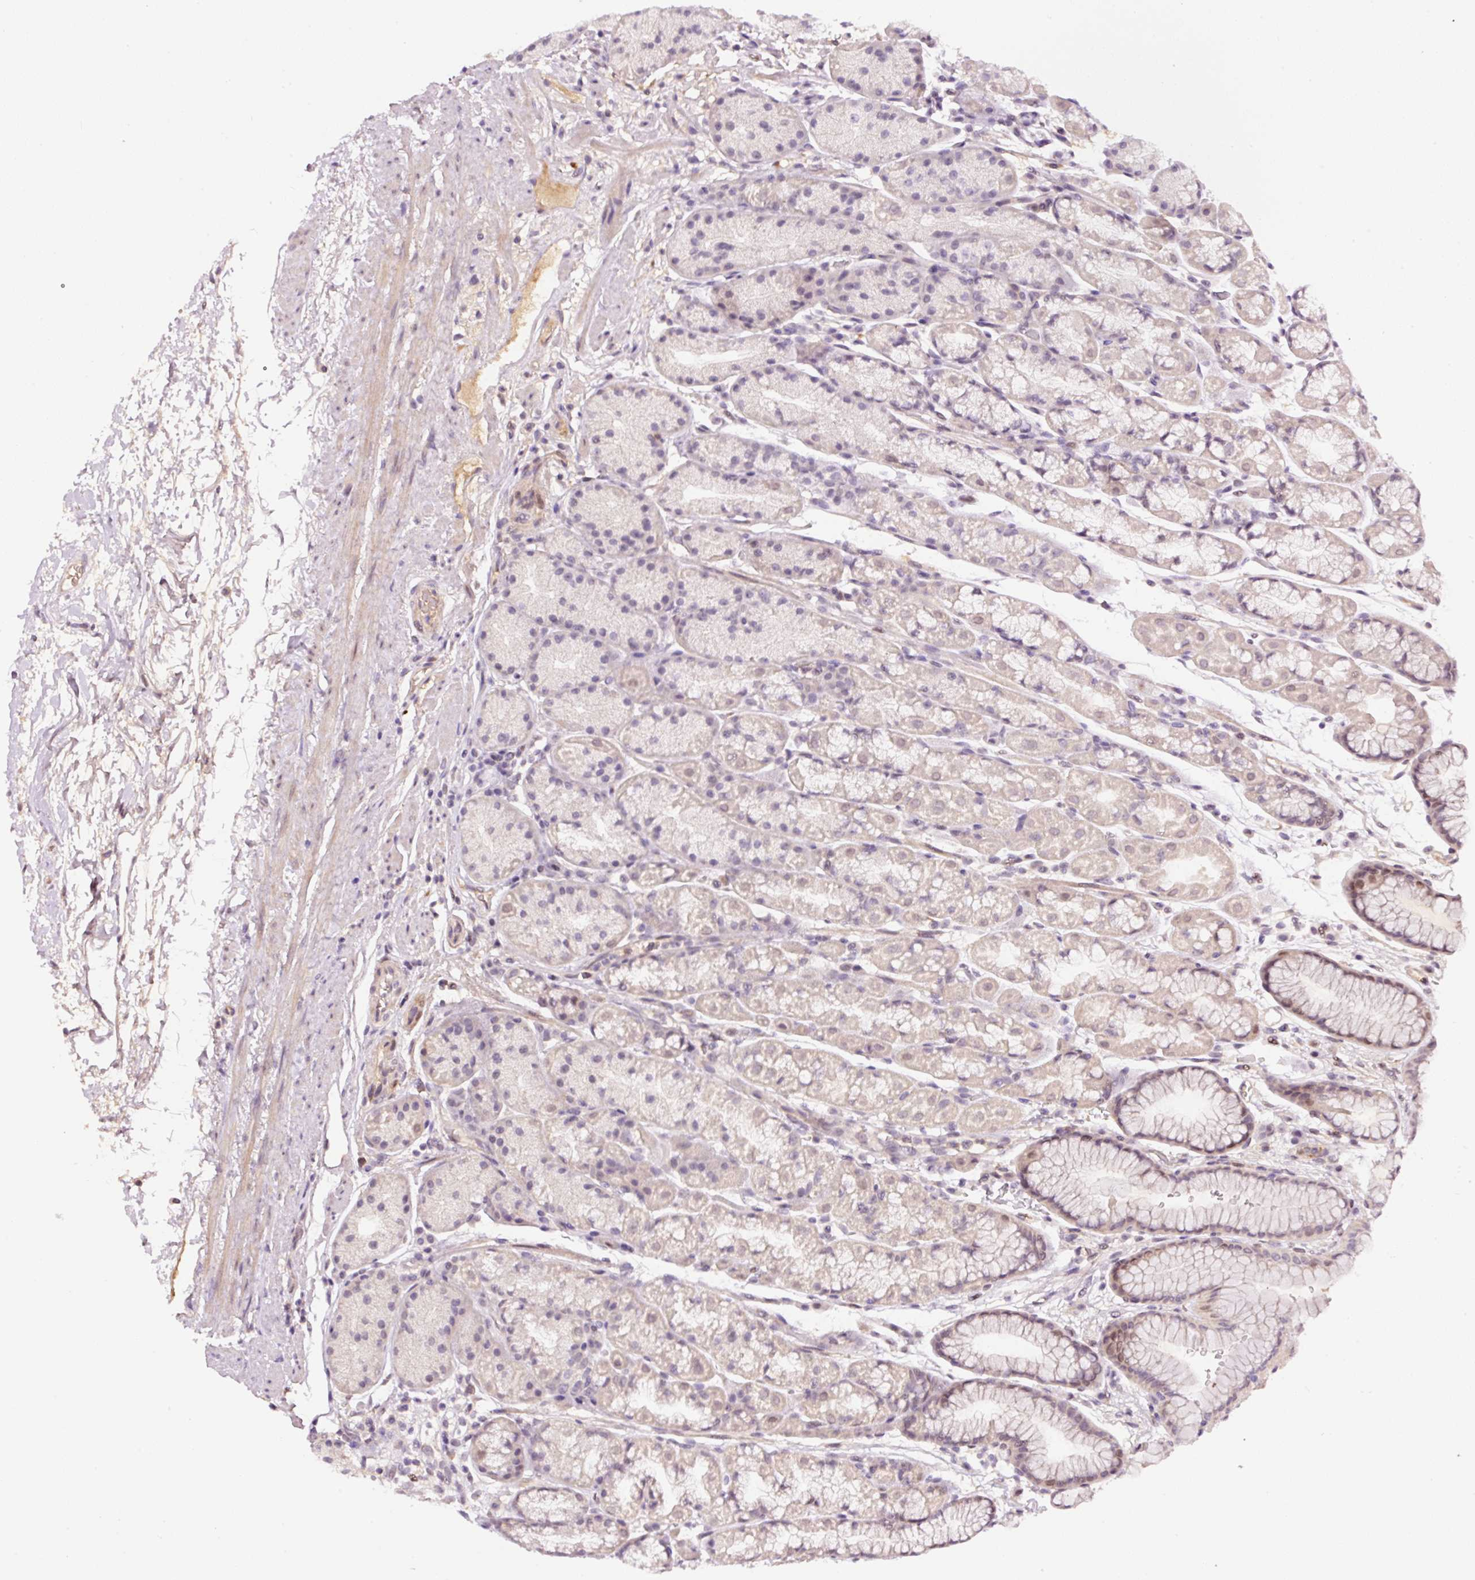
{"staining": {"intensity": "weak", "quantity": "<25%", "location": "cytoplasmic/membranous"}, "tissue": "stomach", "cell_type": "Glandular cells", "image_type": "normal", "snomed": [{"axis": "morphology", "description": "Normal tissue, NOS"}, {"axis": "topography", "description": "Stomach, lower"}], "caption": "This is an immunohistochemistry image of unremarkable human stomach. There is no positivity in glandular cells.", "gene": "DPPA4", "patient": {"sex": "male", "age": 67}}